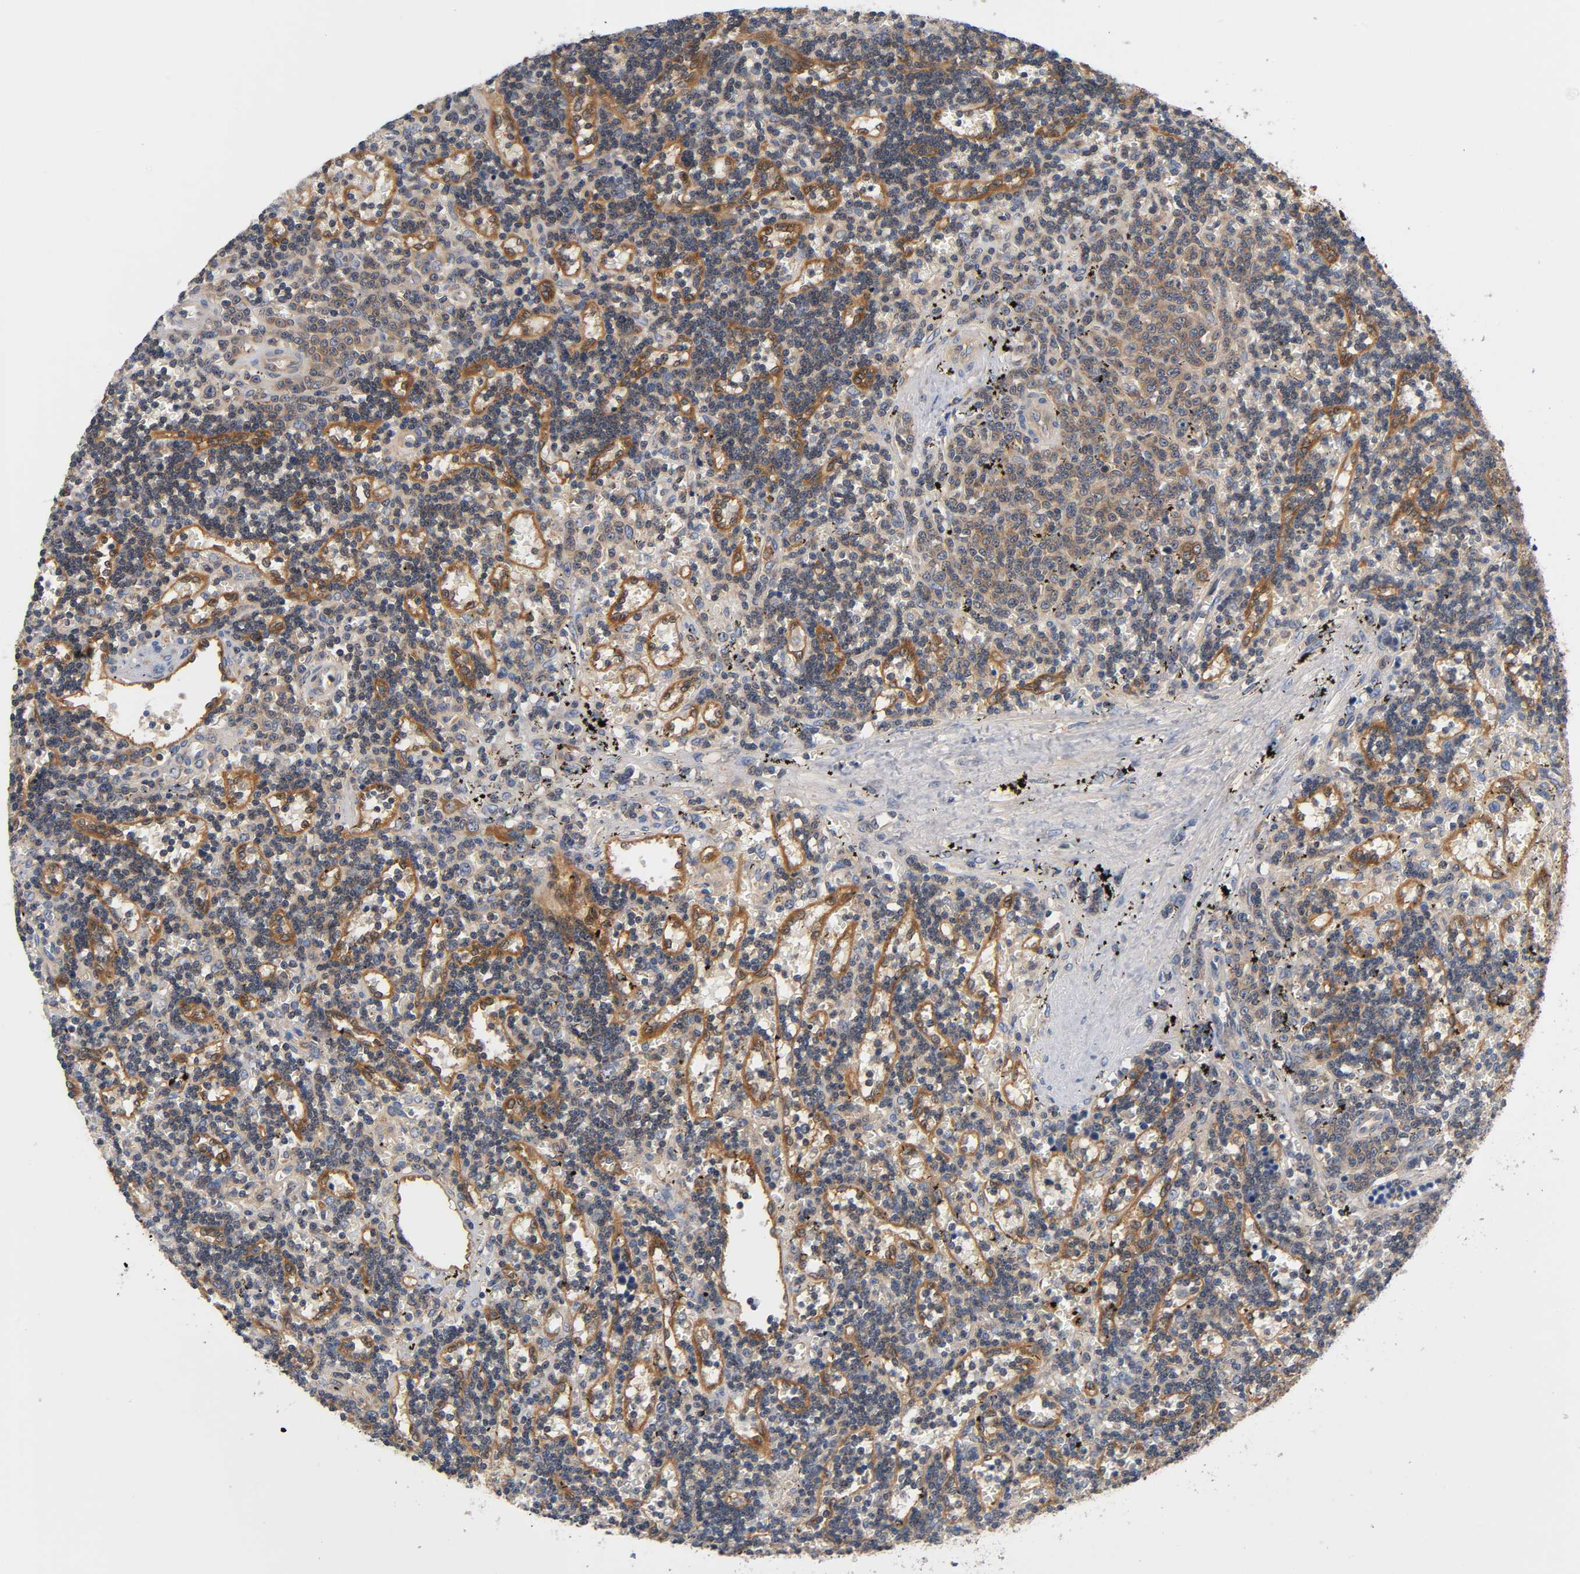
{"staining": {"intensity": "moderate", "quantity": ">75%", "location": "cytoplasmic/membranous"}, "tissue": "lymphoma", "cell_type": "Tumor cells", "image_type": "cancer", "snomed": [{"axis": "morphology", "description": "Malignant lymphoma, non-Hodgkin's type, Low grade"}, {"axis": "topography", "description": "Spleen"}], "caption": "IHC photomicrograph of neoplastic tissue: malignant lymphoma, non-Hodgkin's type (low-grade) stained using immunohistochemistry reveals medium levels of moderate protein expression localized specifically in the cytoplasmic/membranous of tumor cells, appearing as a cytoplasmic/membranous brown color.", "gene": "PRKAB1", "patient": {"sex": "male", "age": 60}}